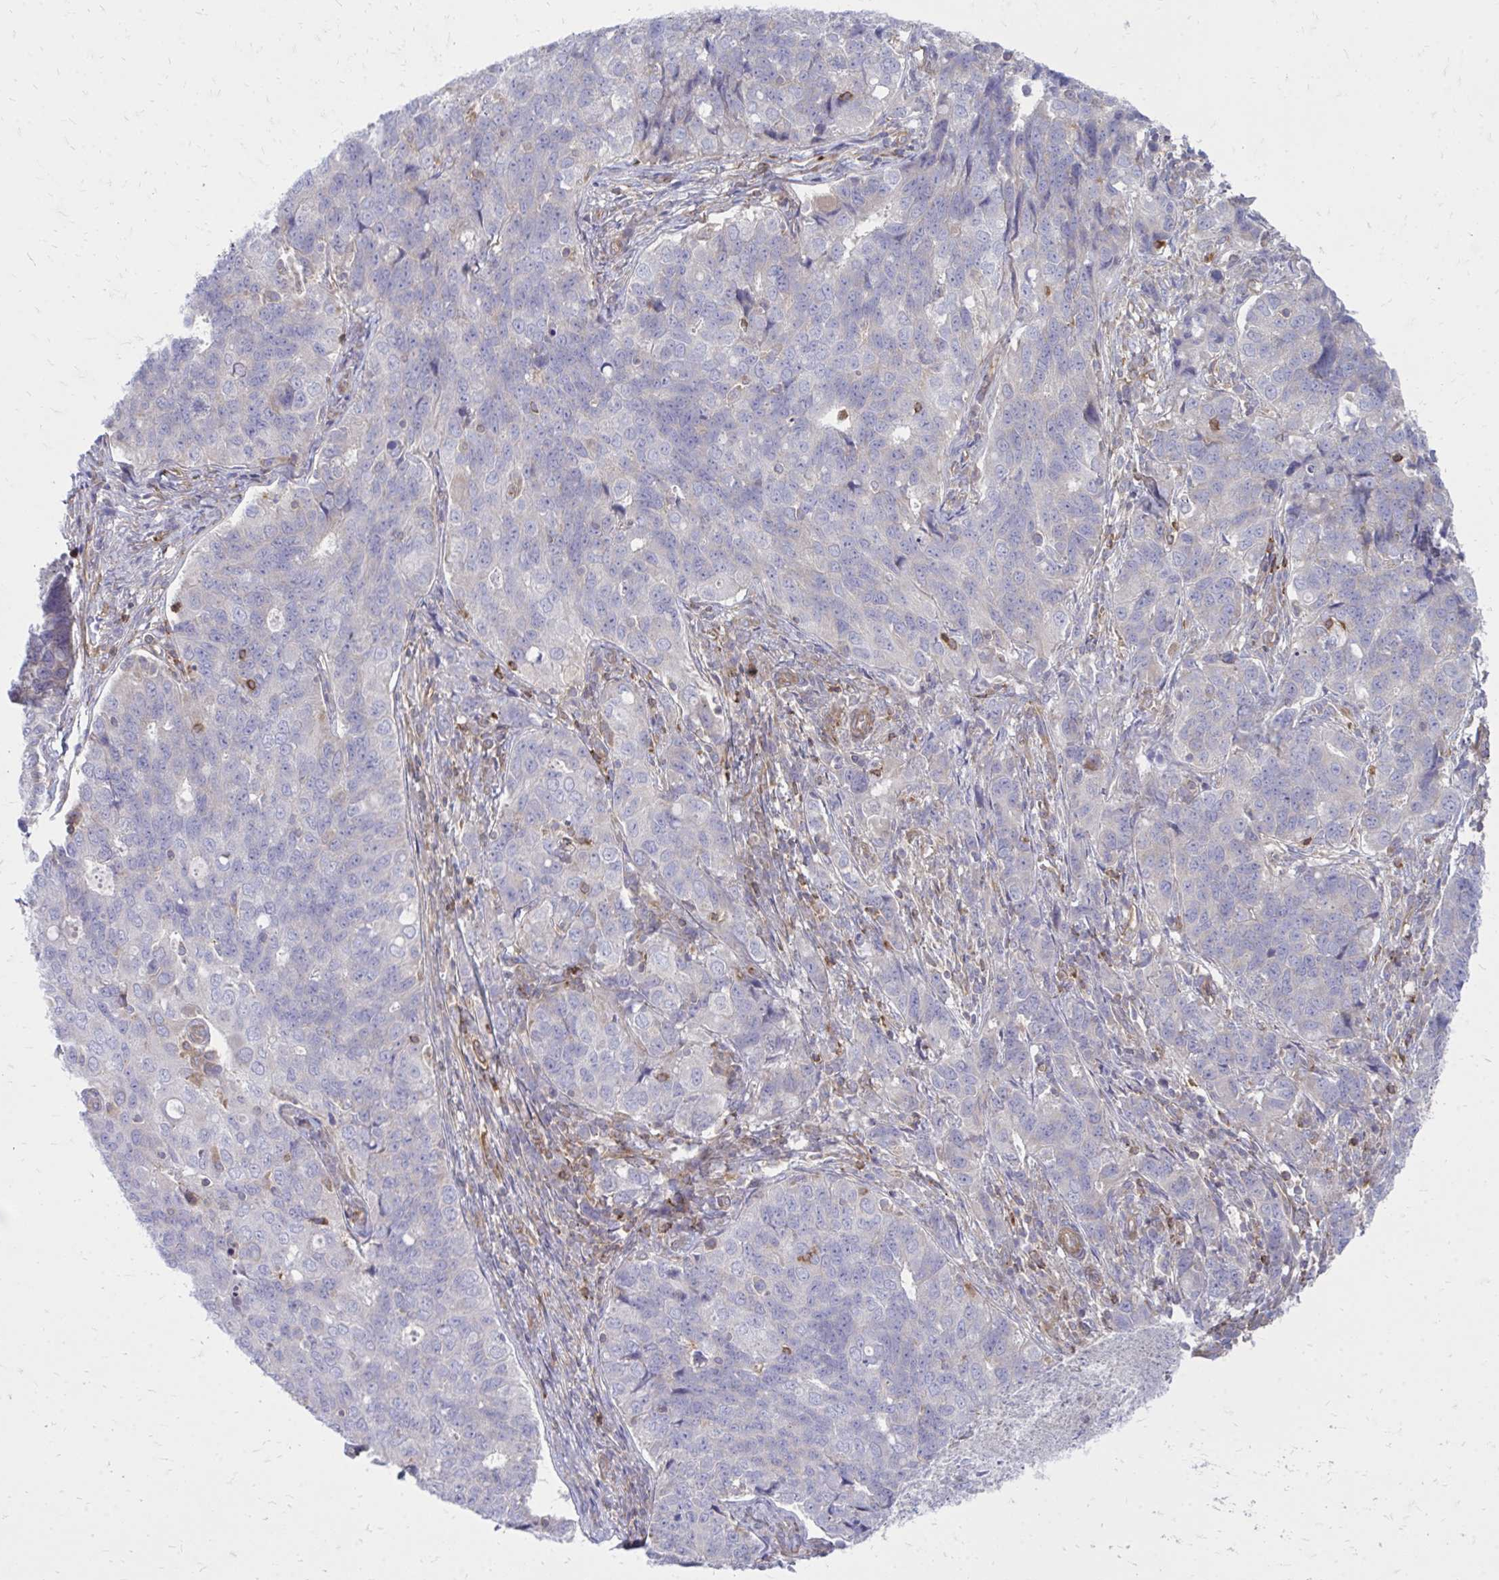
{"staining": {"intensity": "negative", "quantity": "none", "location": "none"}, "tissue": "endometrial cancer", "cell_type": "Tumor cells", "image_type": "cancer", "snomed": [{"axis": "morphology", "description": "Adenocarcinoma, NOS"}, {"axis": "topography", "description": "Endometrium"}], "caption": "Endometrial cancer was stained to show a protein in brown. There is no significant positivity in tumor cells.", "gene": "ASAP1", "patient": {"sex": "female", "age": 43}}